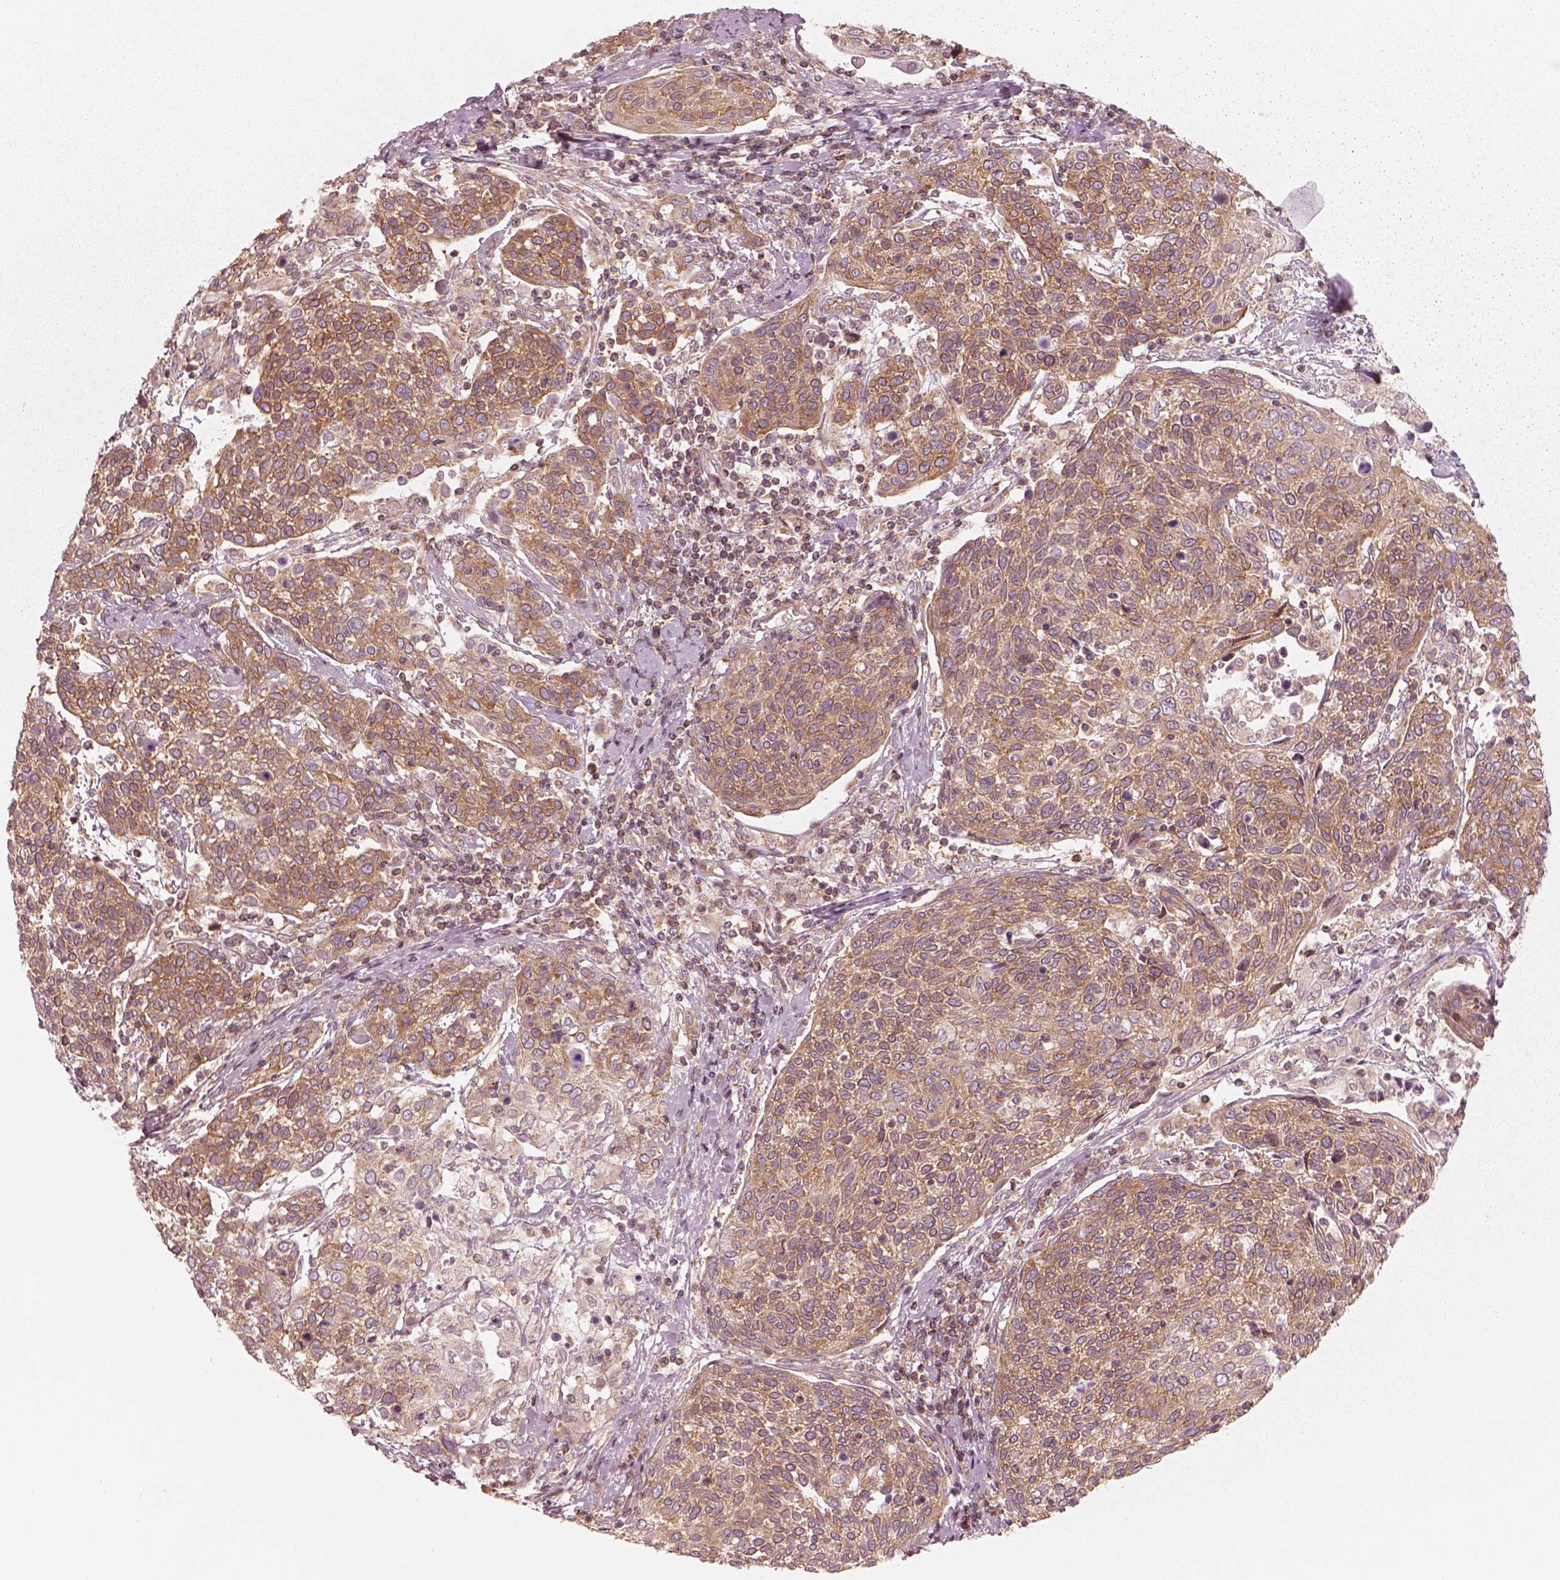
{"staining": {"intensity": "moderate", "quantity": ">75%", "location": "cytoplasmic/membranous"}, "tissue": "cervical cancer", "cell_type": "Tumor cells", "image_type": "cancer", "snomed": [{"axis": "morphology", "description": "Squamous cell carcinoma, NOS"}, {"axis": "topography", "description": "Cervix"}], "caption": "Moderate cytoplasmic/membranous staining for a protein is seen in about >75% of tumor cells of cervical cancer using immunohistochemistry.", "gene": "CNOT2", "patient": {"sex": "female", "age": 61}}